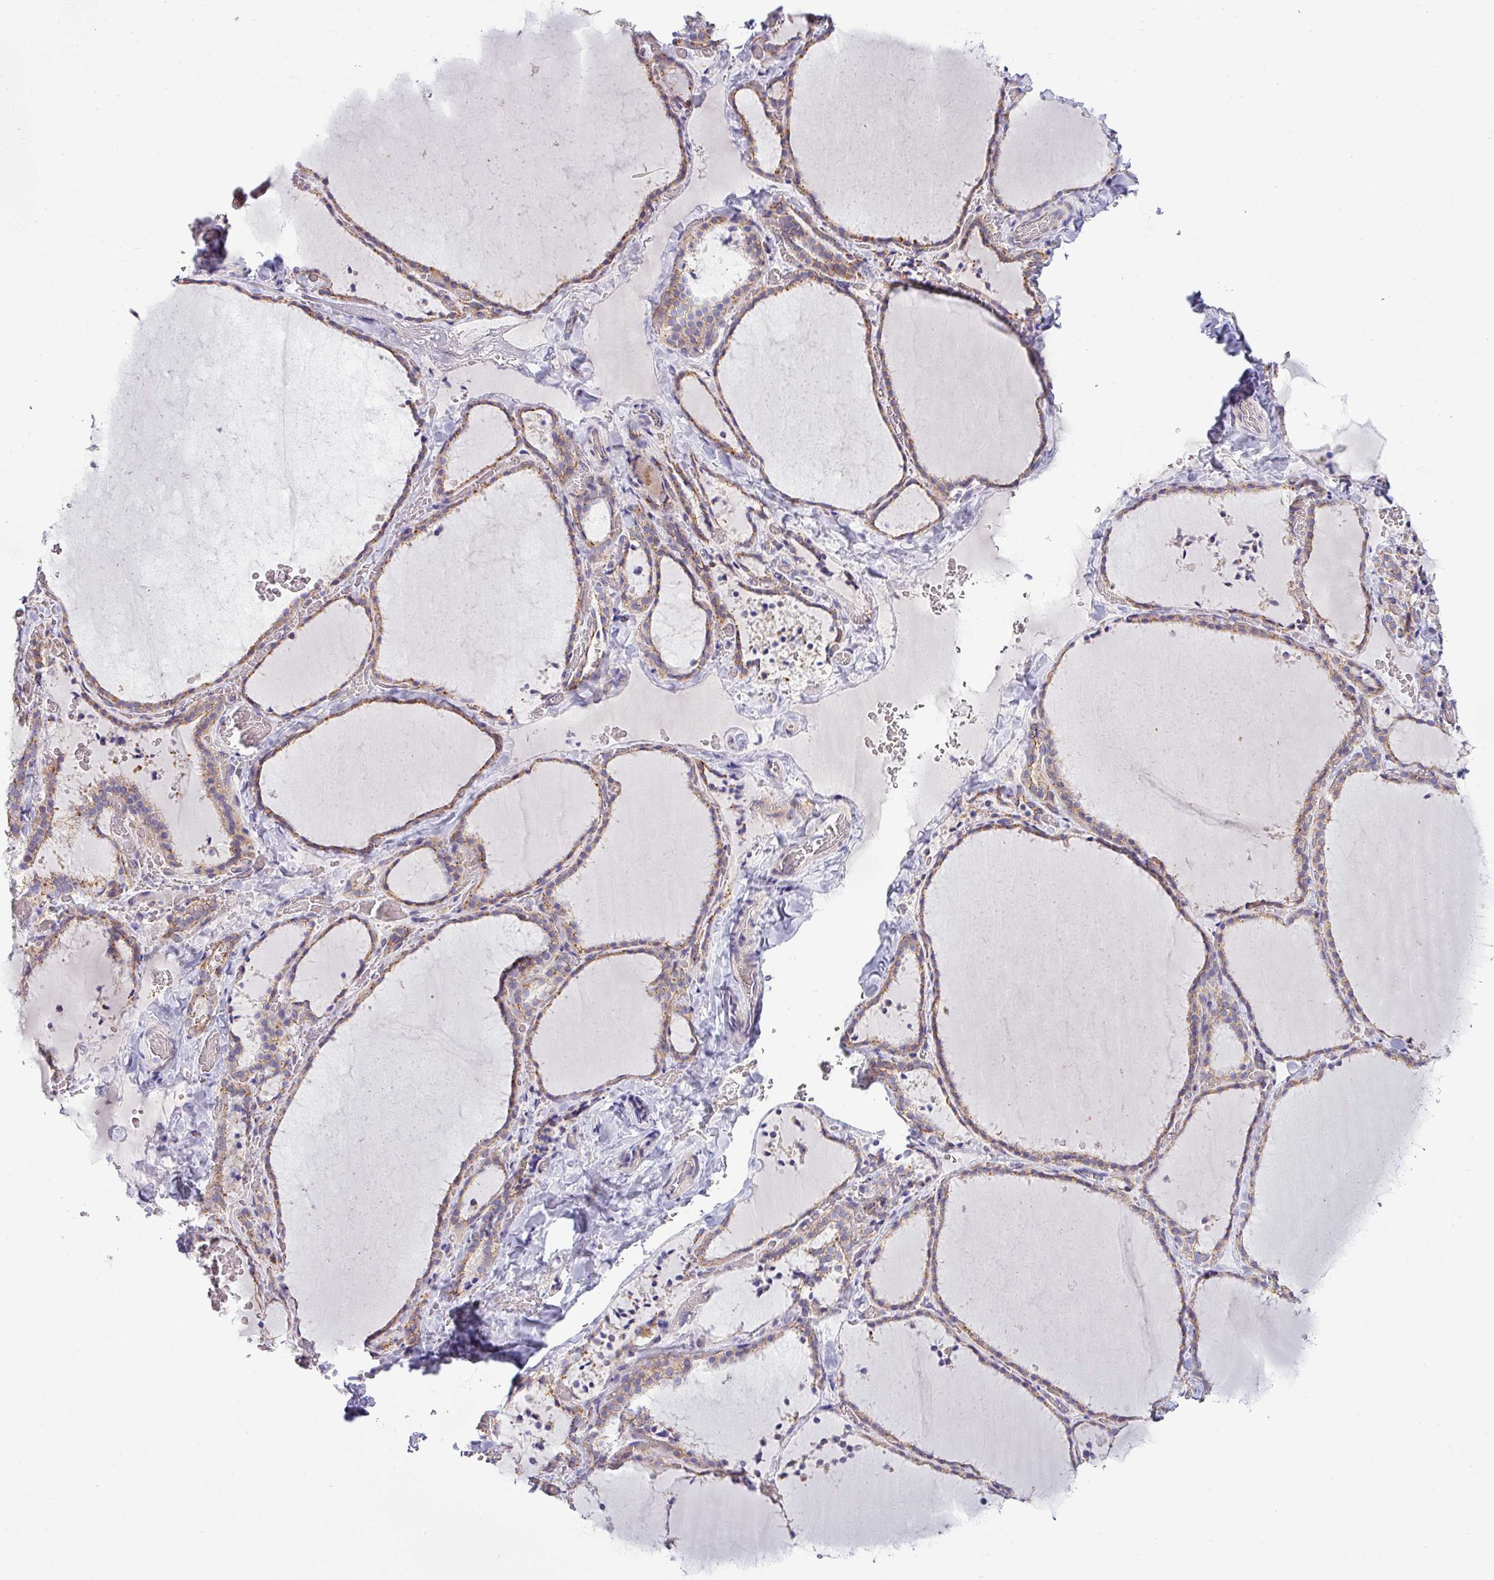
{"staining": {"intensity": "moderate", "quantity": "25%-75%", "location": "cytoplasmic/membranous"}, "tissue": "thyroid gland", "cell_type": "Glandular cells", "image_type": "normal", "snomed": [{"axis": "morphology", "description": "Normal tissue, NOS"}, {"axis": "topography", "description": "Thyroid gland"}], "caption": "This is a micrograph of IHC staining of benign thyroid gland, which shows moderate expression in the cytoplasmic/membranous of glandular cells.", "gene": "ACAP3", "patient": {"sex": "female", "age": 22}}